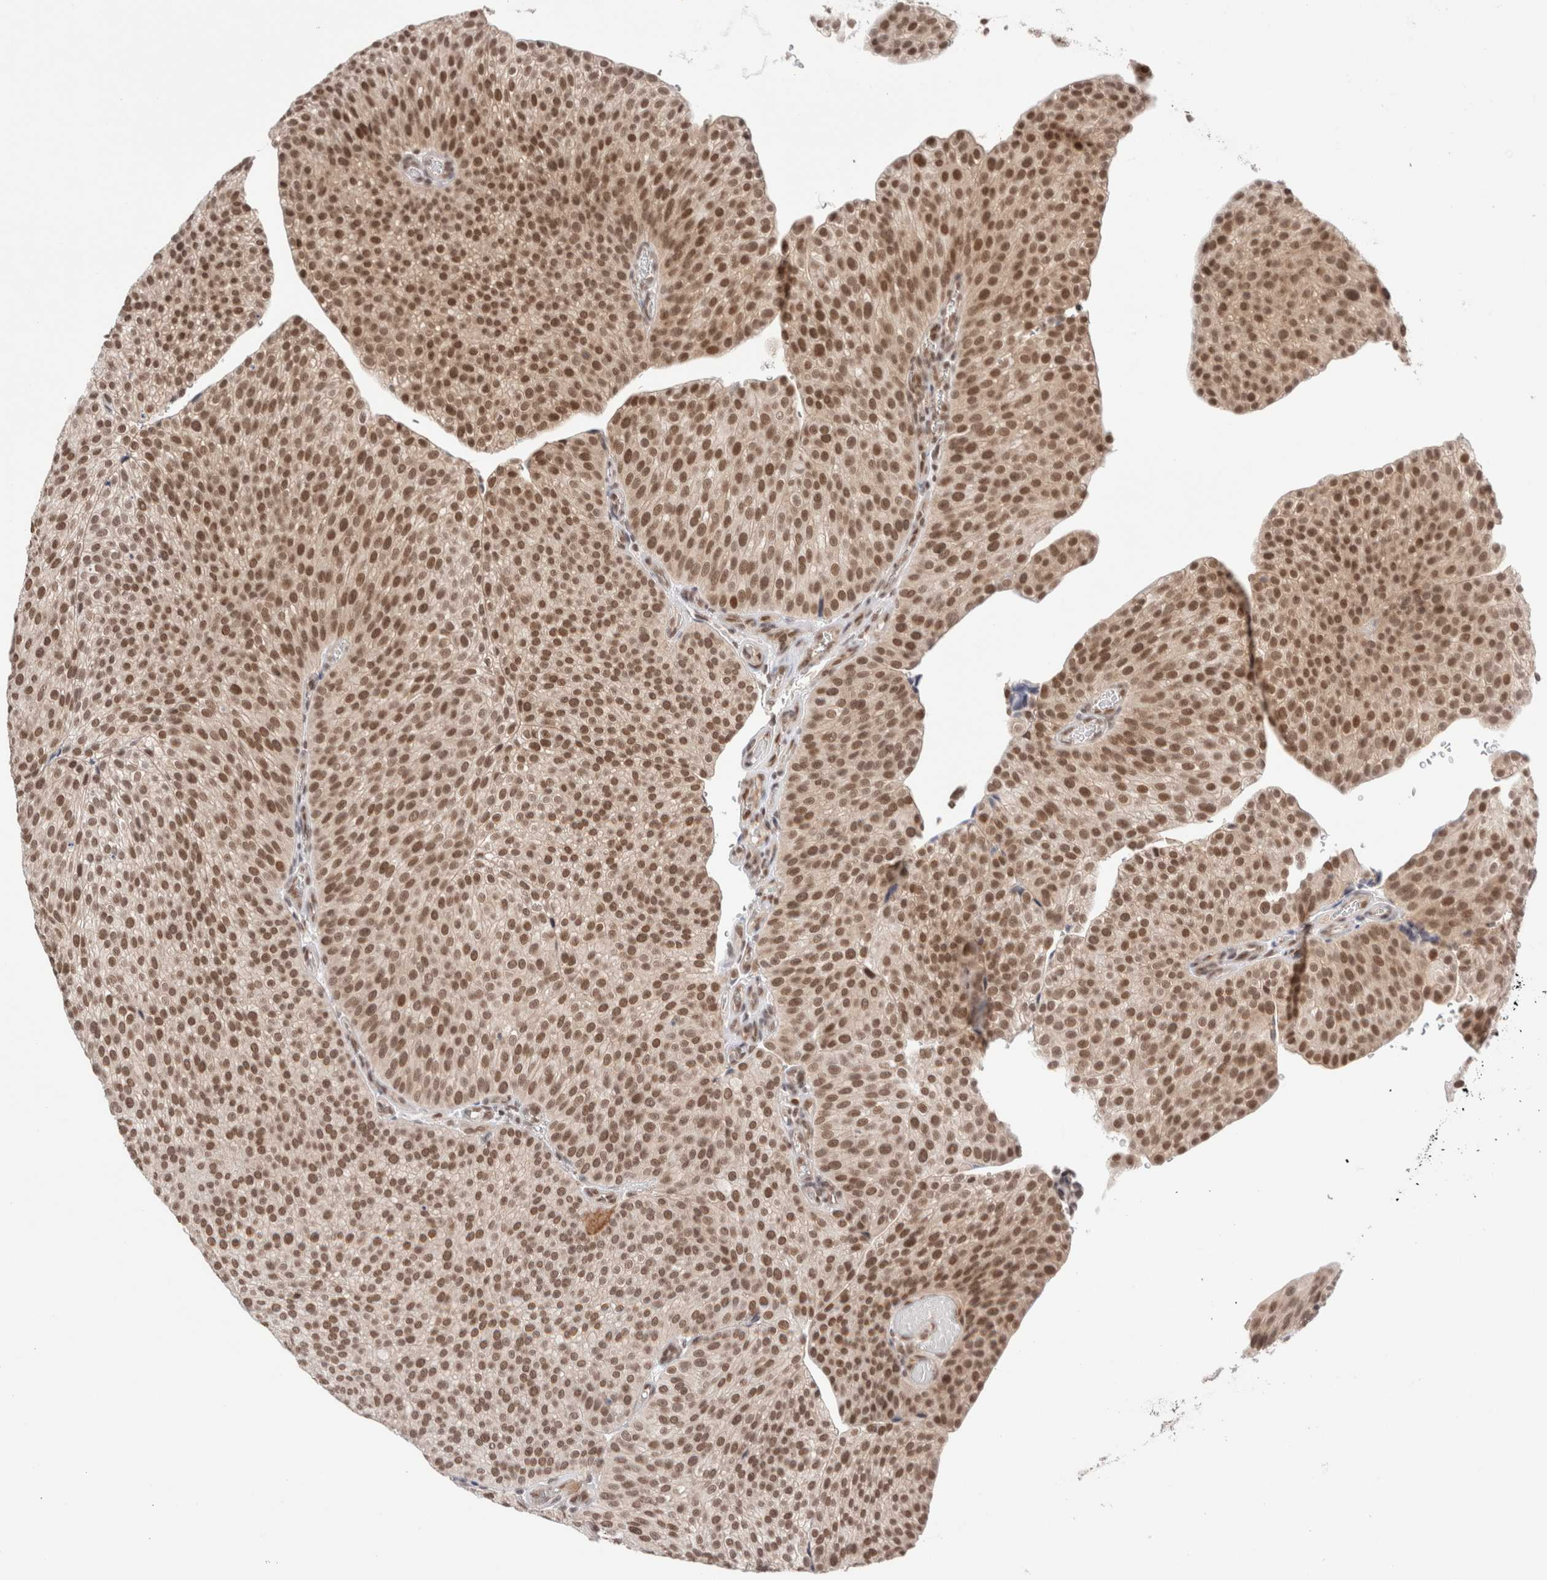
{"staining": {"intensity": "moderate", "quantity": ">75%", "location": "nuclear"}, "tissue": "urothelial cancer", "cell_type": "Tumor cells", "image_type": "cancer", "snomed": [{"axis": "morphology", "description": "Normal tissue, NOS"}, {"axis": "morphology", "description": "Urothelial carcinoma, Low grade"}, {"axis": "topography", "description": "Smooth muscle"}, {"axis": "topography", "description": "Urinary bladder"}], "caption": "Immunohistochemical staining of urothelial cancer reveals moderate nuclear protein staining in about >75% of tumor cells.", "gene": "GATAD2A", "patient": {"sex": "male", "age": 60}}